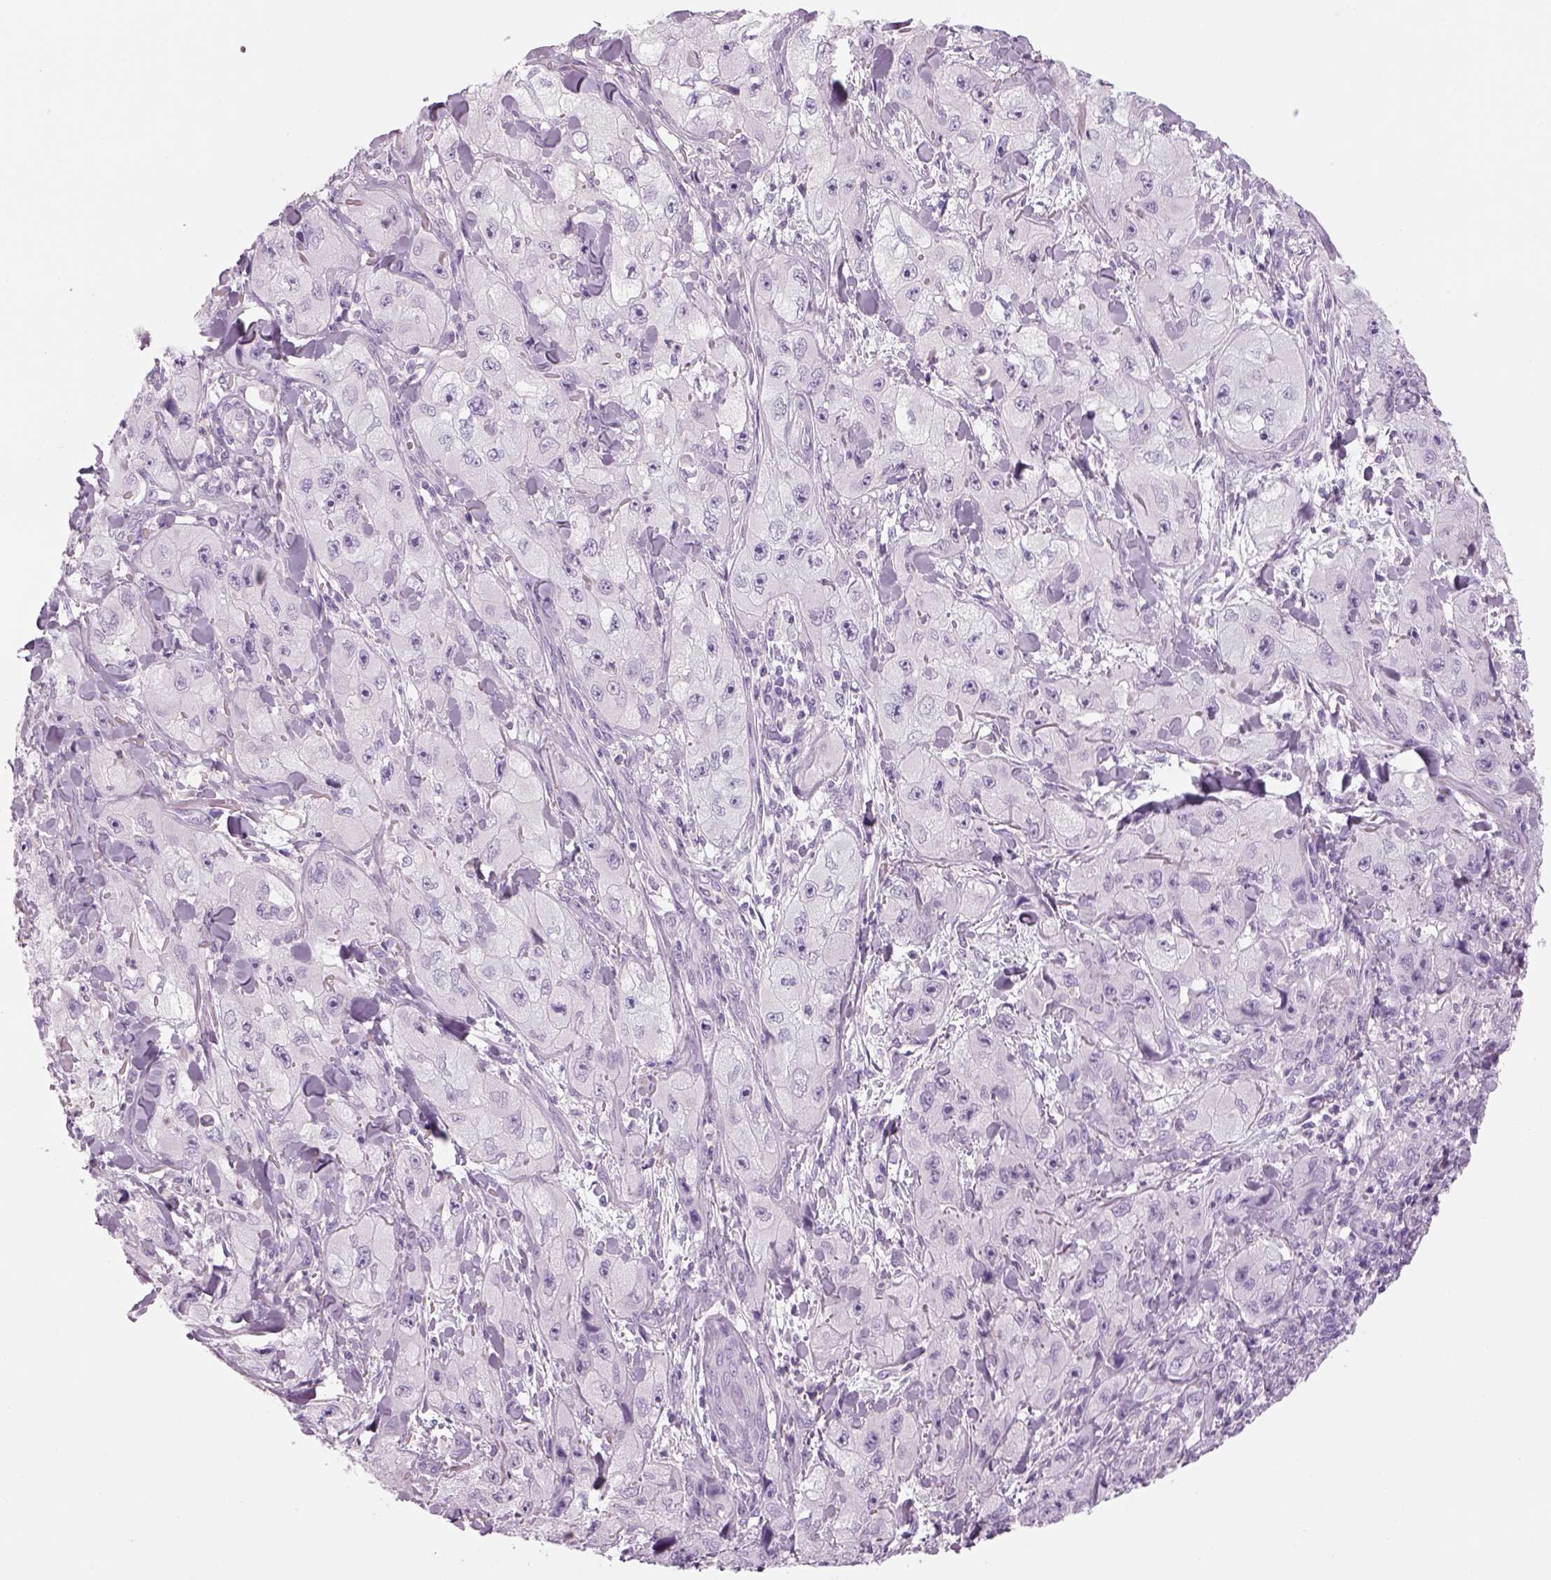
{"staining": {"intensity": "negative", "quantity": "none", "location": "none"}, "tissue": "skin cancer", "cell_type": "Tumor cells", "image_type": "cancer", "snomed": [{"axis": "morphology", "description": "Squamous cell carcinoma, NOS"}, {"axis": "topography", "description": "Skin"}, {"axis": "topography", "description": "Subcutis"}], "caption": "Tumor cells show no significant positivity in skin cancer (squamous cell carcinoma).", "gene": "MDH1B", "patient": {"sex": "male", "age": 73}}